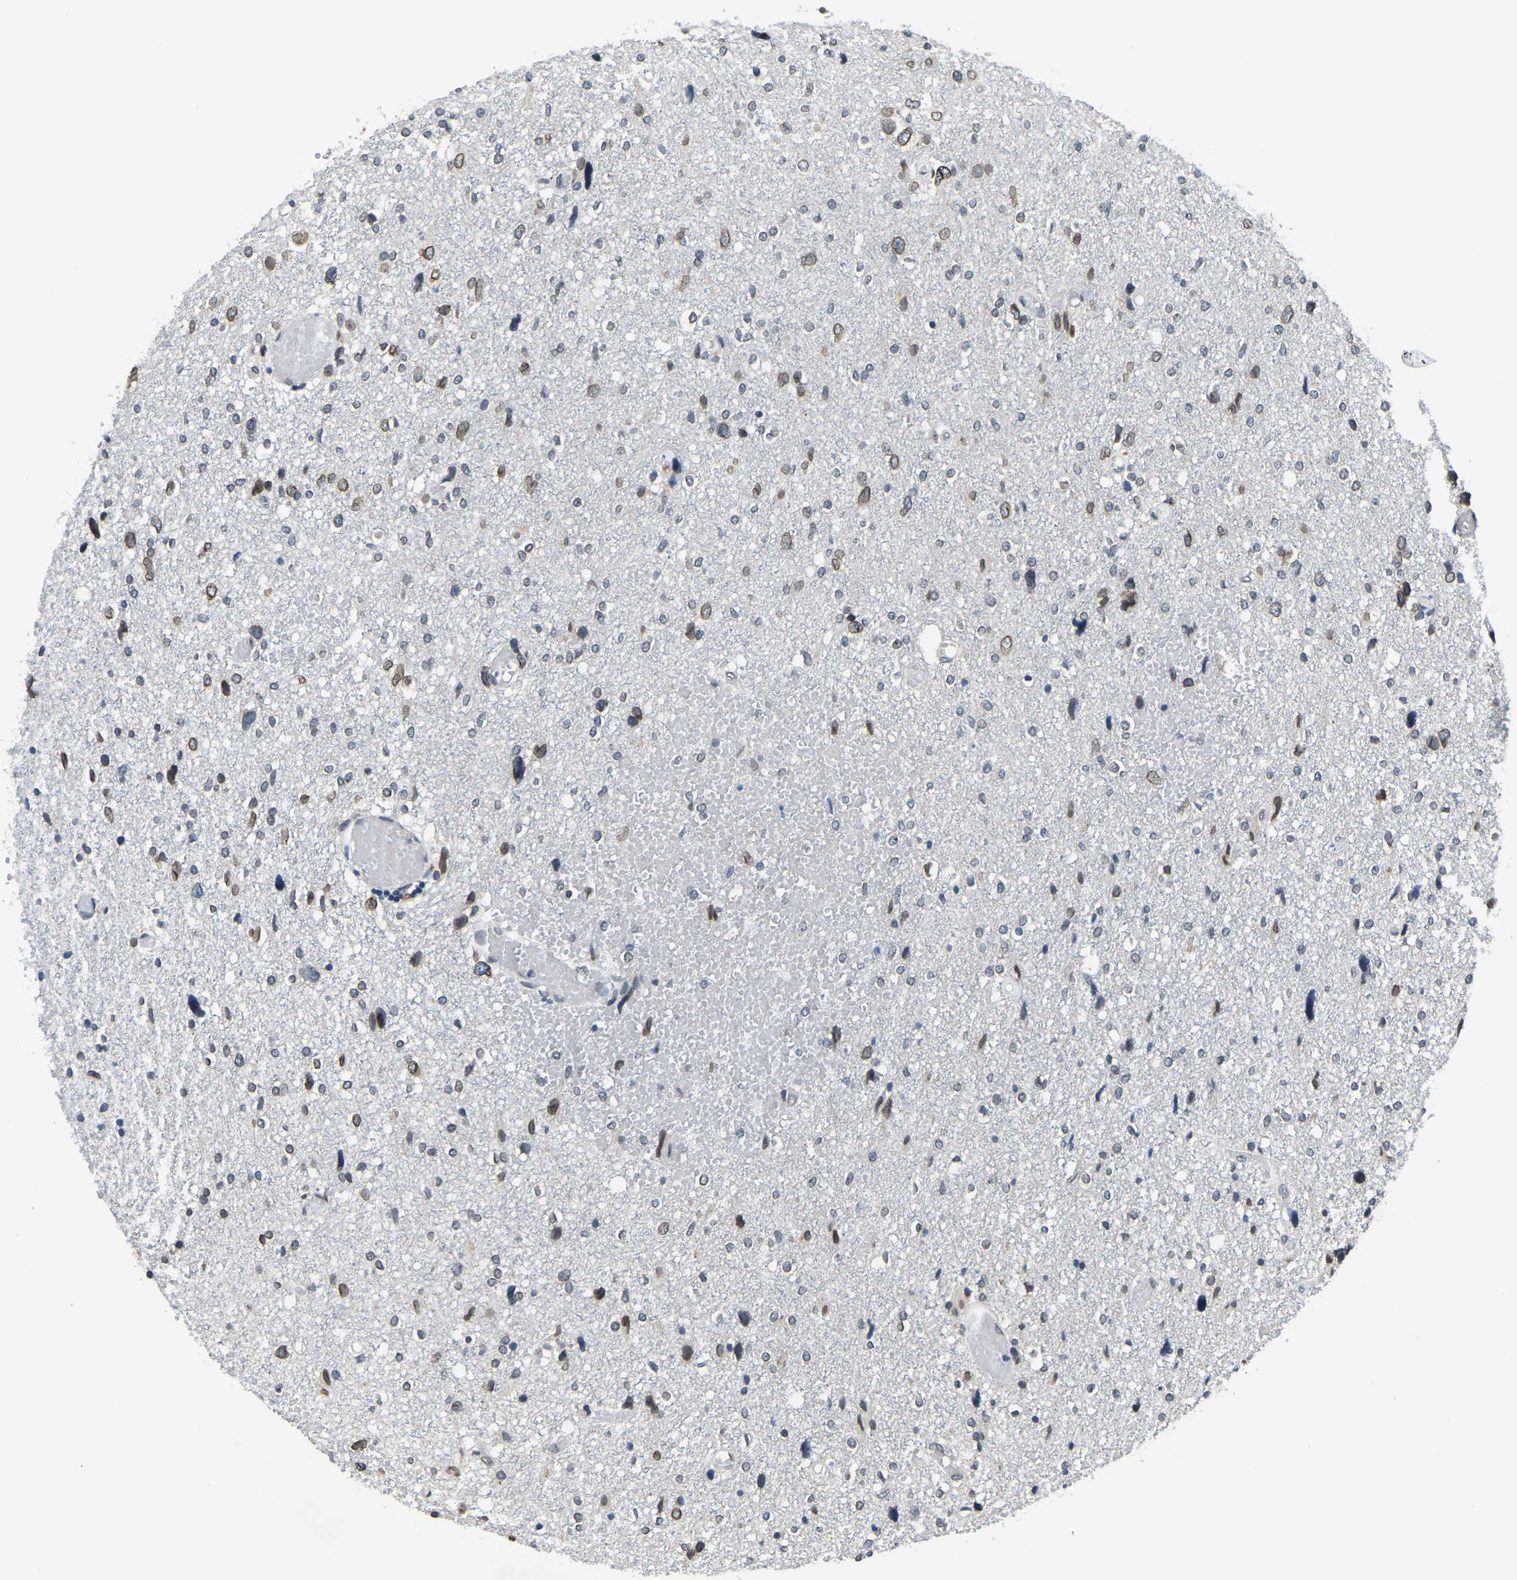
{"staining": {"intensity": "moderate", "quantity": "25%-75%", "location": "cytoplasmic/membranous,nuclear"}, "tissue": "glioma", "cell_type": "Tumor cells", "image_type": "cancer", "snomed": [{"axis": "morphology", "description": "Glioma, malignant, High grade"}, {"axis": "topography", "description": "Brain"}], "caption": "Glioma stained for a protein shows moderate cytoplasmic/membranous and nuclear positivity in tumor cells.", "gene": "RANBP2", "patient": {"sex": "female", "age": 59}}